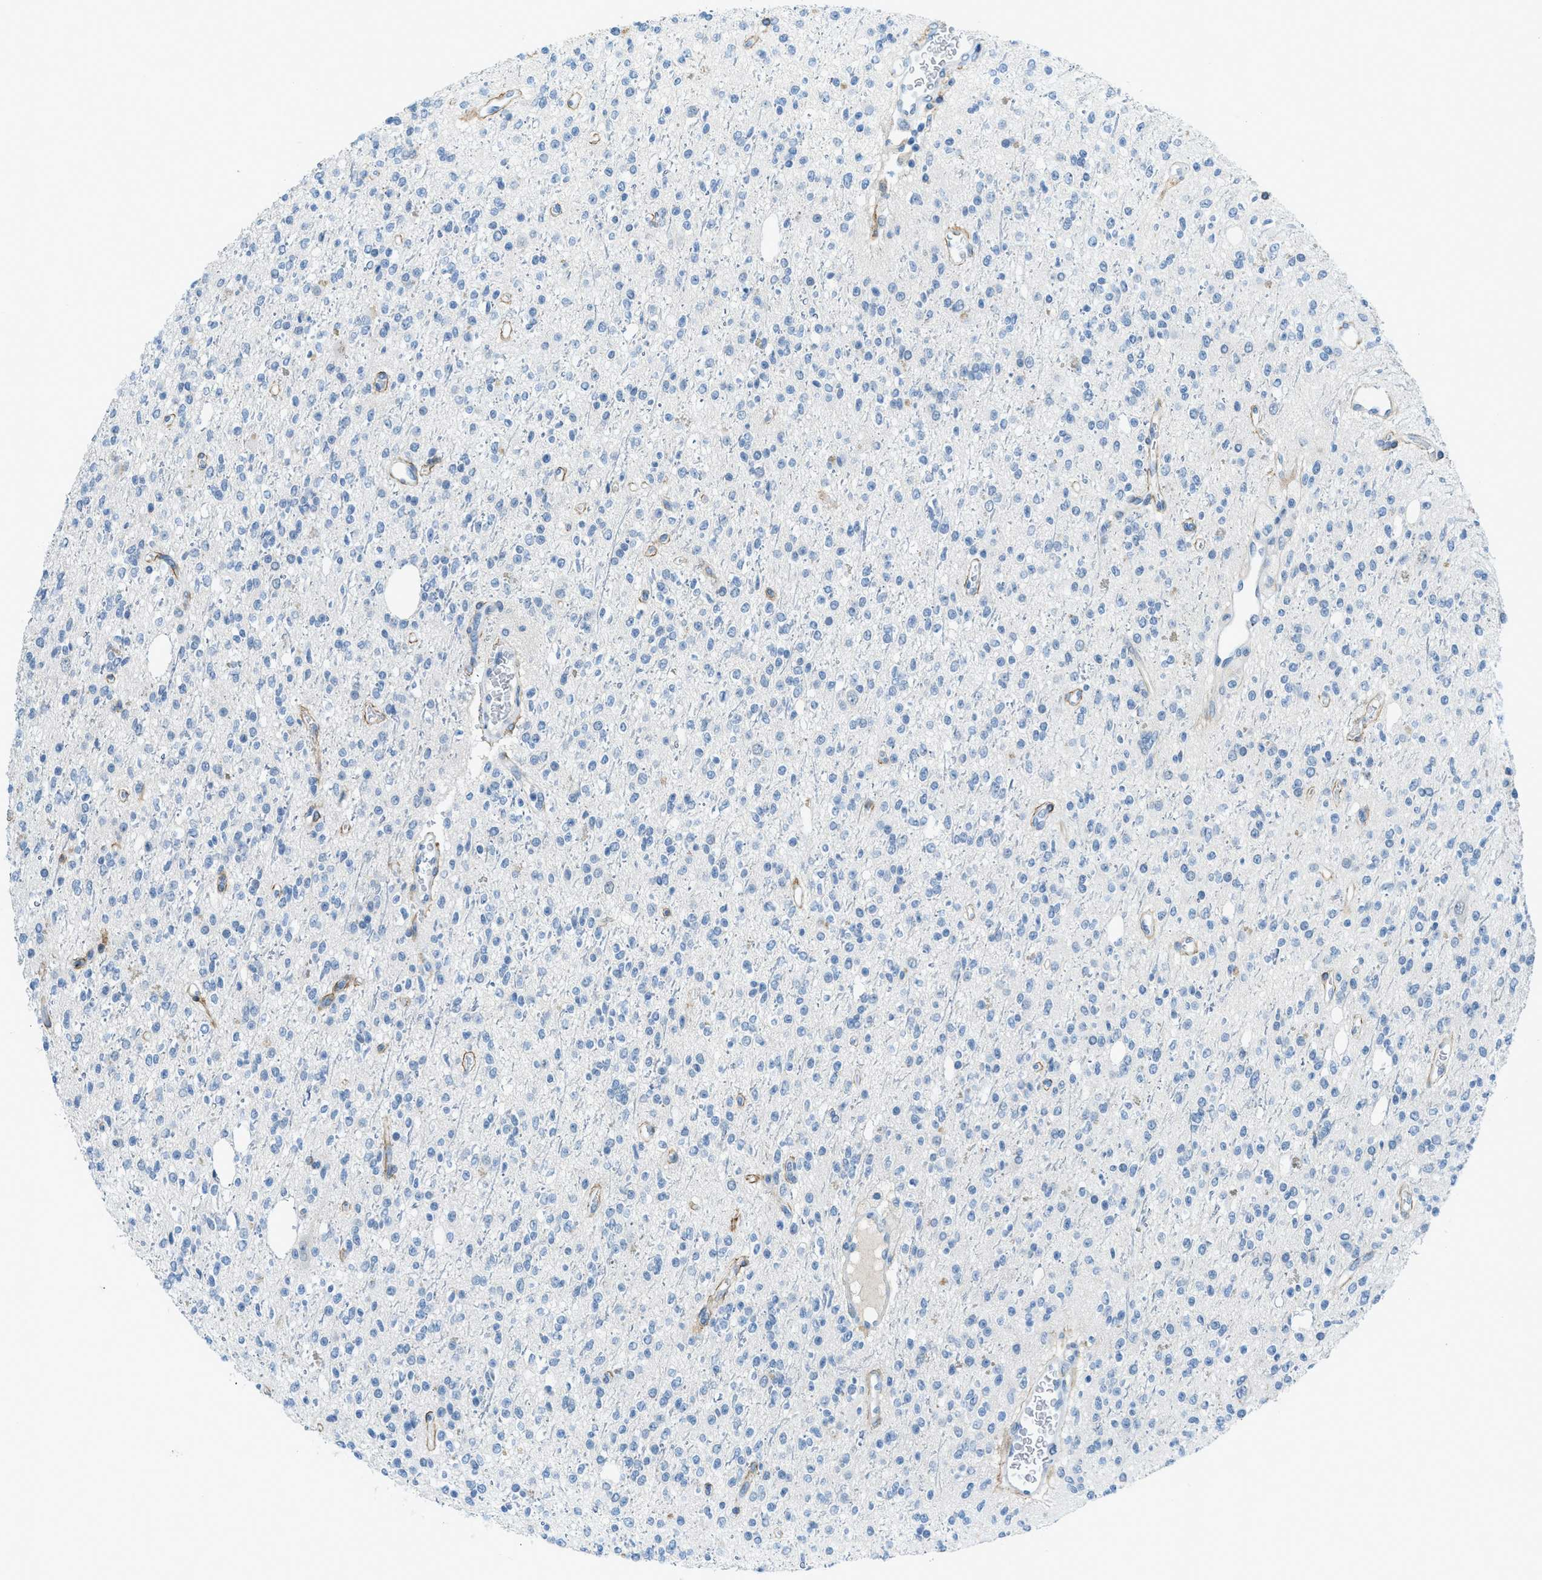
{"staining": {"intensity": "negative", "quantity": "none", "location": "none"}, "tissue": "glioma", "cell_type": "Tumor cells", "image_type": "cancer", "snomed": [{"axis": "morphology", "description": "Glioma, malignant, High grade"}, {"axis": "topography", "description": "Brain"}], "caption": "Tumor cells are negative for protein expression in human glioma. (Immunohistochemistry, brightfield microscopy, high magnification).", "gene": "KLHL8", "patient": {"sex": "male", "age": 34}}